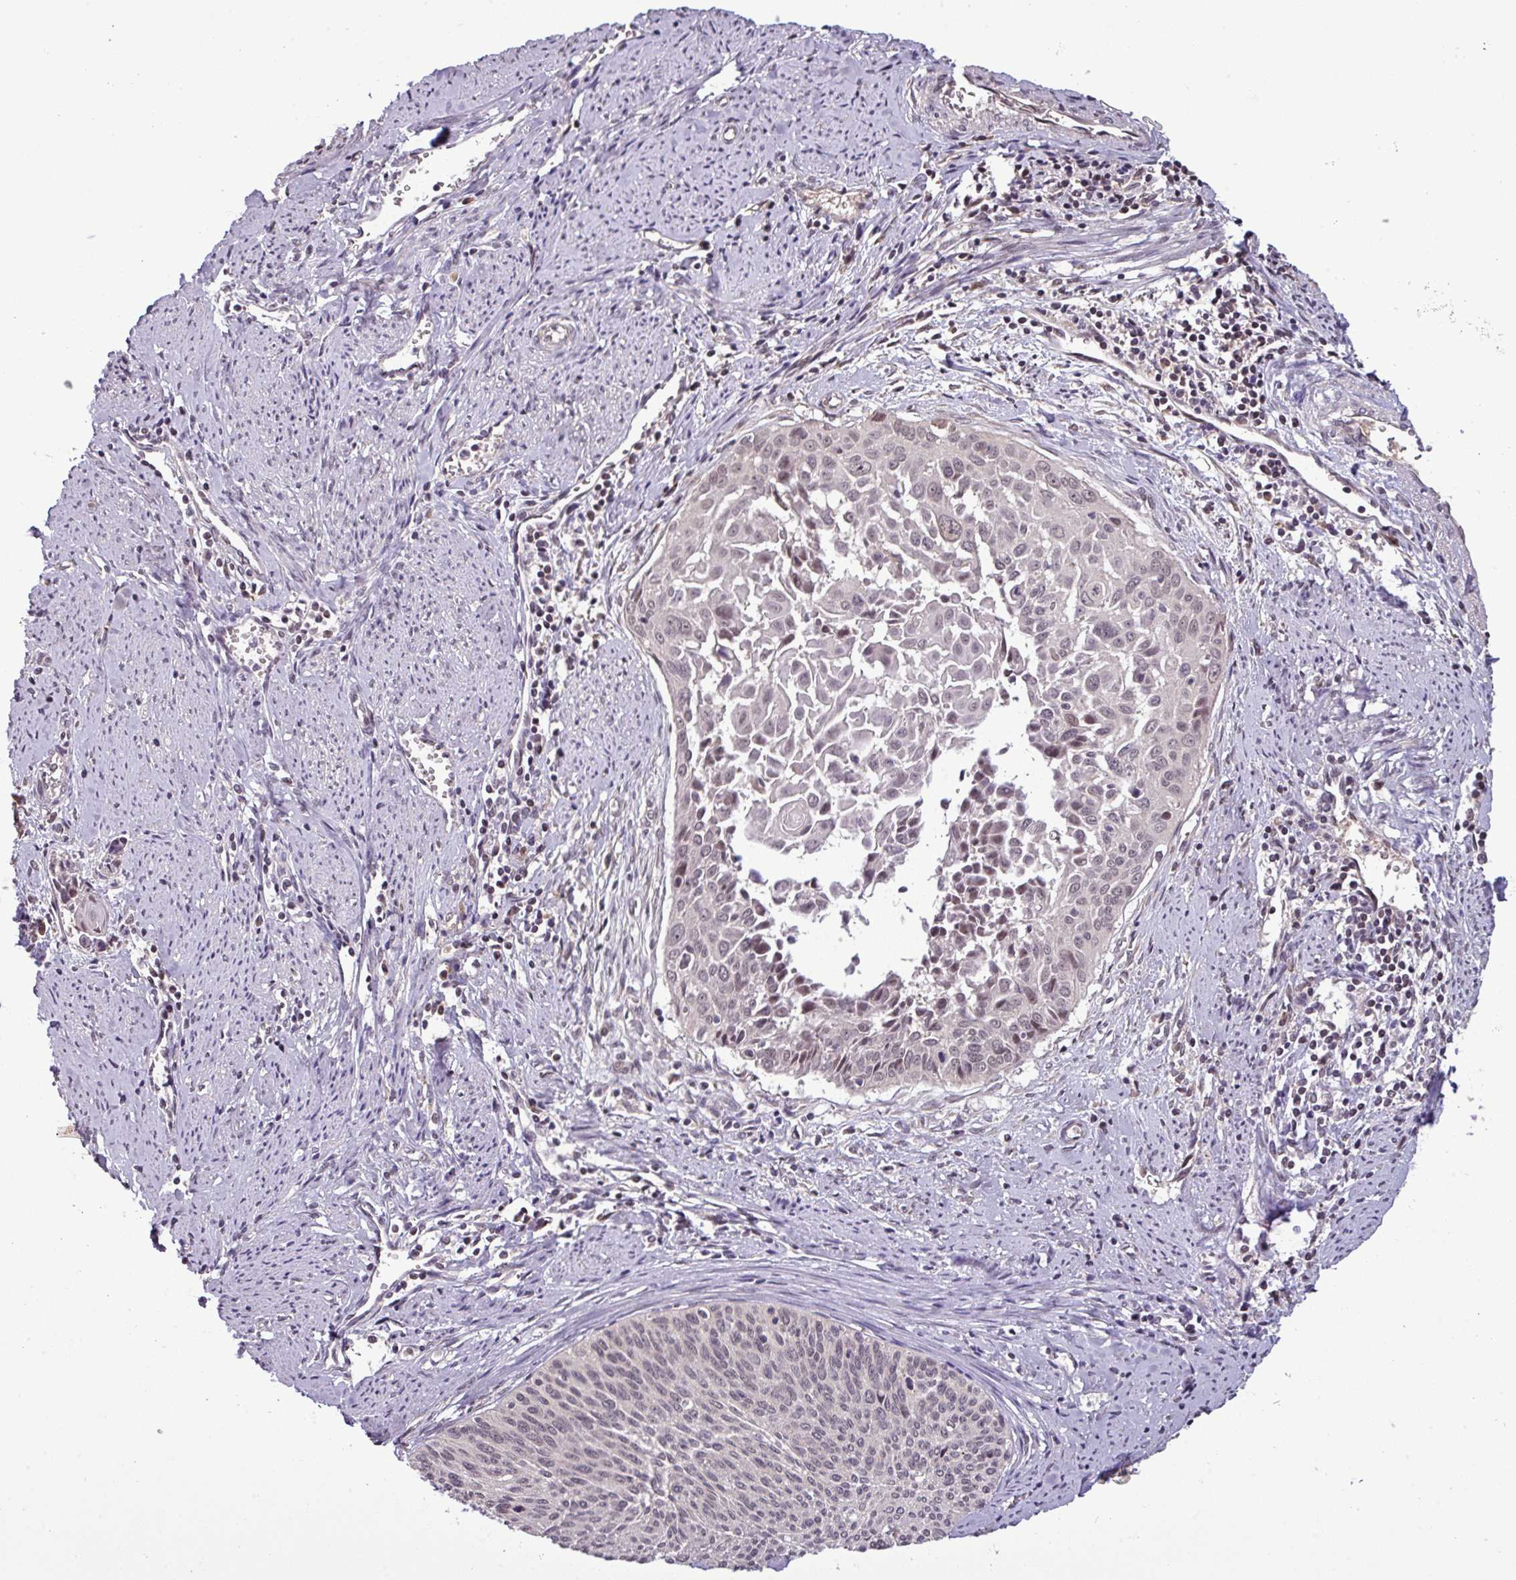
{"staining": {"intensity": "weak", "quantity": "<25%", "location": "nuclear"}, "tissue": "cervical cancer", "cell_type": "Tumor cells", "image_type": "cancer", "snomed": [{"axis": "morphology", "description": "Squamous cell carcinoma, NOS"}, {"axis": "topography", "description": "Cervix"}], "caption": "Immunohistochemical staining of cervical cancer shows no significant staining in tumor cells.", "gene": "NOB1", "patient": {"sex": "female", "age": 55}}